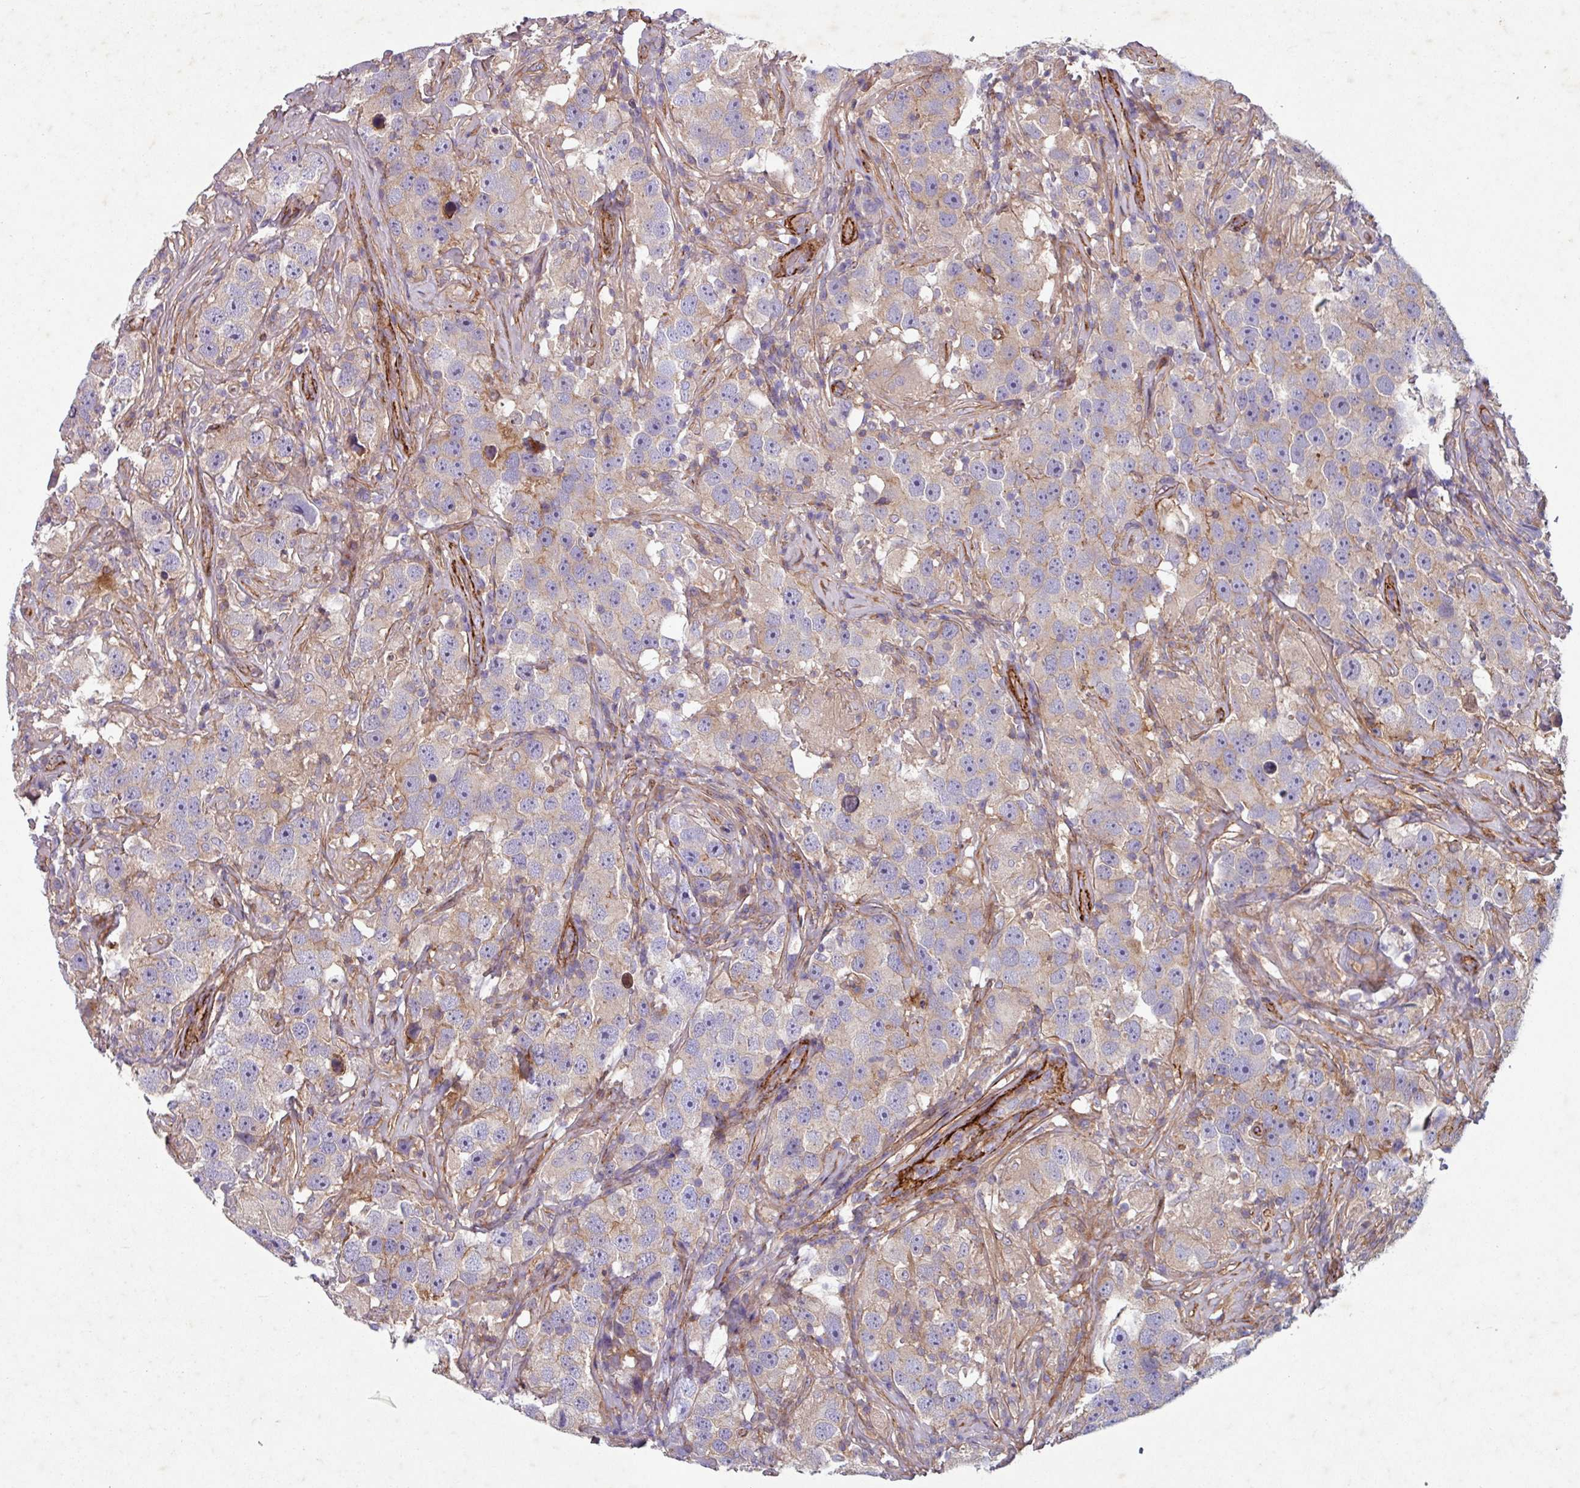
{"staining": {"intensity": "weak", "quantity": "25%-75%", "location": "cytoplasmic/membranous"}, "tissue": "testis cancer", "cell_type": "Tumor cells", "image_type": "cancer", "snomed": [{"axis": "morphology", "description": "Seminoma, NOS"}, {"axis": "topography", "description": "Testis"}], "caption": "Immunohistochemistry of human seminoma (testis) reveals low levels of weak cytoplasmic/membranous positivity in about 25%-75% of tumor cells.", "gene": "ATP2C2", "patient": {"sex": "male", "age": 49}}